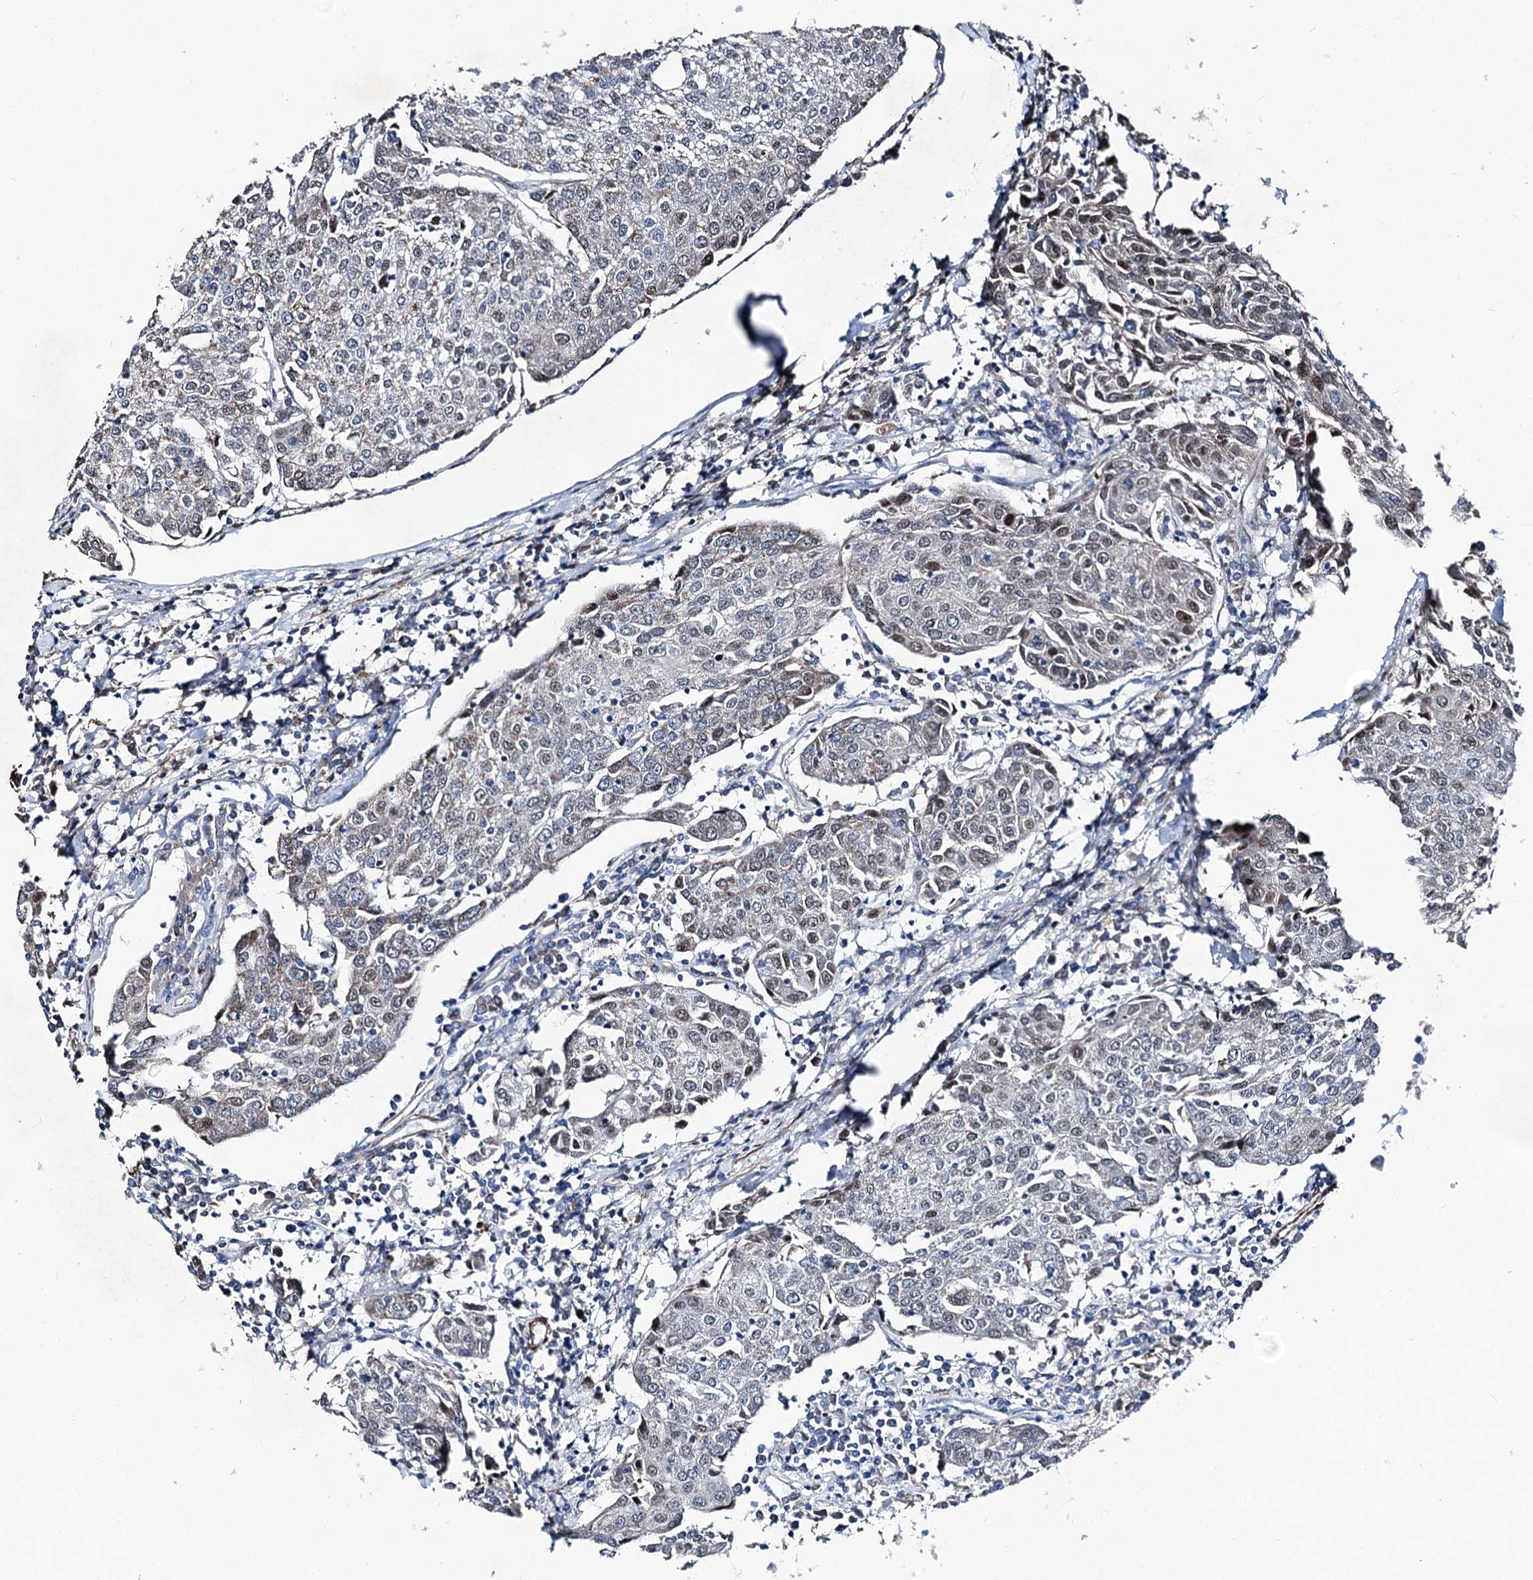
{"staining": {"intensity": "weak", "quantity": "<25%", "location": "nuclear"}, "tissue": "urothelial cancer", "cell_type": "Tumor cells", "image_type": "cancer", "snomed": [{"axis": "morphology", "description": "Urothelial carcinoma, High grade"}, {"axis": "topography", "description": "Urinary bladder"}], "caption": "Tumor cells show no significant expression in urothelial cancer. (DAB (3,3'-diaminobenzidine) immunohistochemistry with hematoxylin counter stain).", "gene": "DDIAS", "patient": {"sex": "female", "age": 85}}